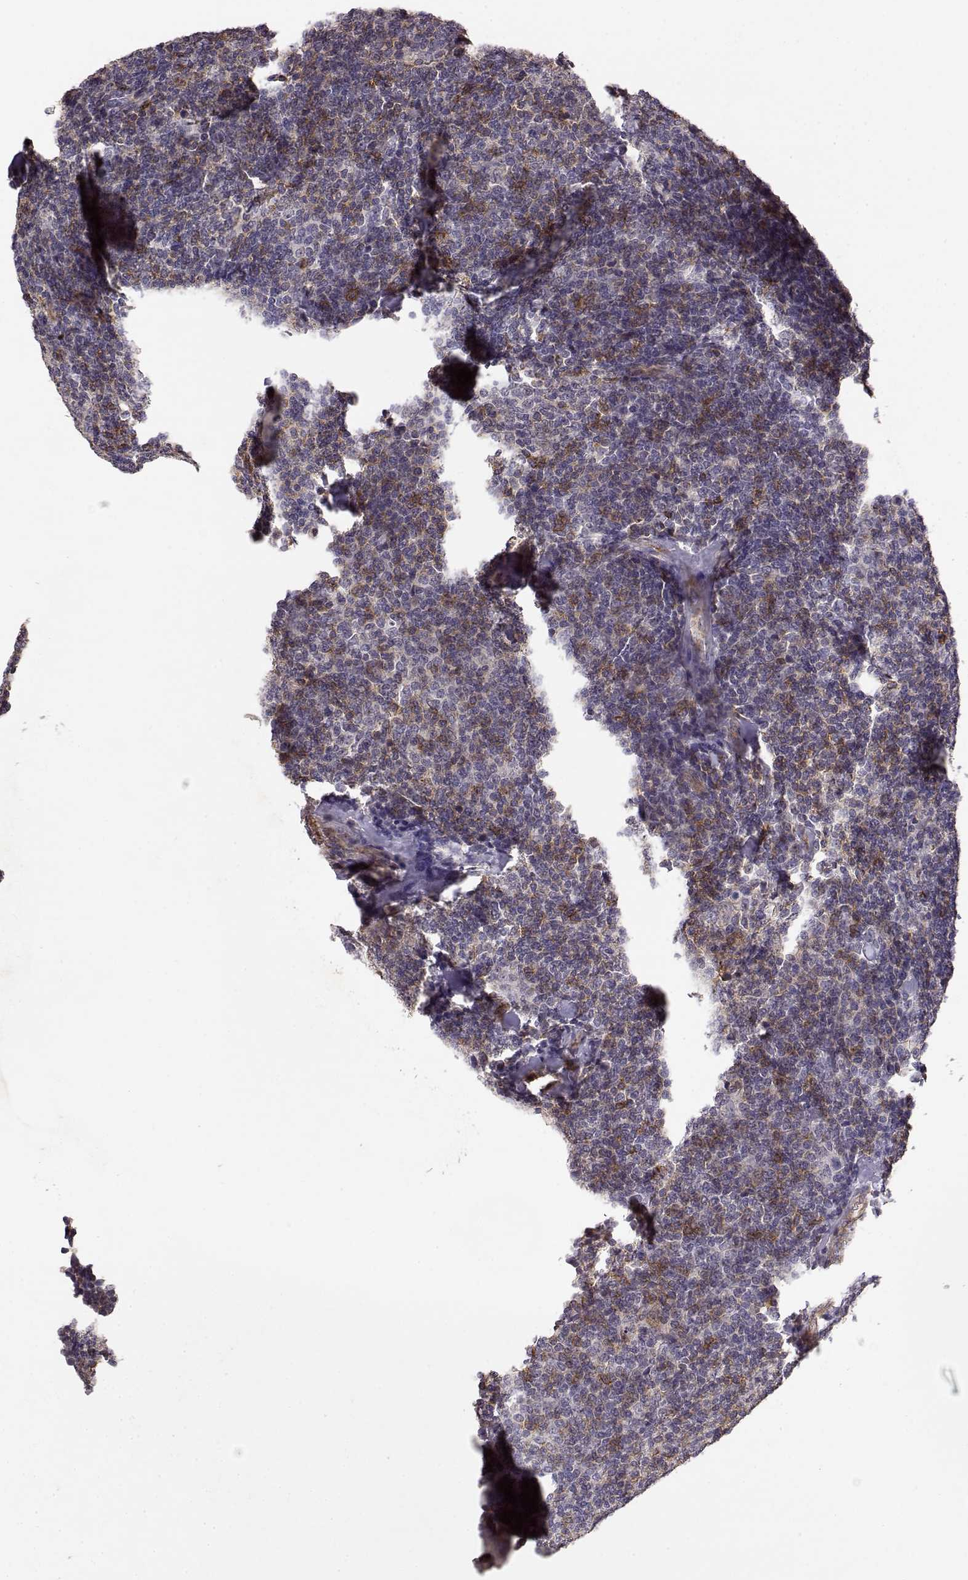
{"staining": {"intensity": "moderate", "quantity": "<25%", "location": "cytoplasmic/membranous"}, "tissue": "lymphoma", "cell_type": "Tumor cells", "image_type": "cancer", "snomed": [{"axis": "morphology", "description": "Malignant lymphoma, non-Hodgkin's type, Low grade"}, {"axis": "topography", "description": "Lymph node"}], "caption": "This image demonstrates low-grade malignant lymphoma, non-Hodgkin's type stained with IHC to label a protein in brown. The cytoplasmic/membranous of tumor cells show moderate positivity for the protein. Nuclei are counter-stained blue.", "gene": "IFITM1", "patient": {"sex": "female", "age": 56}}